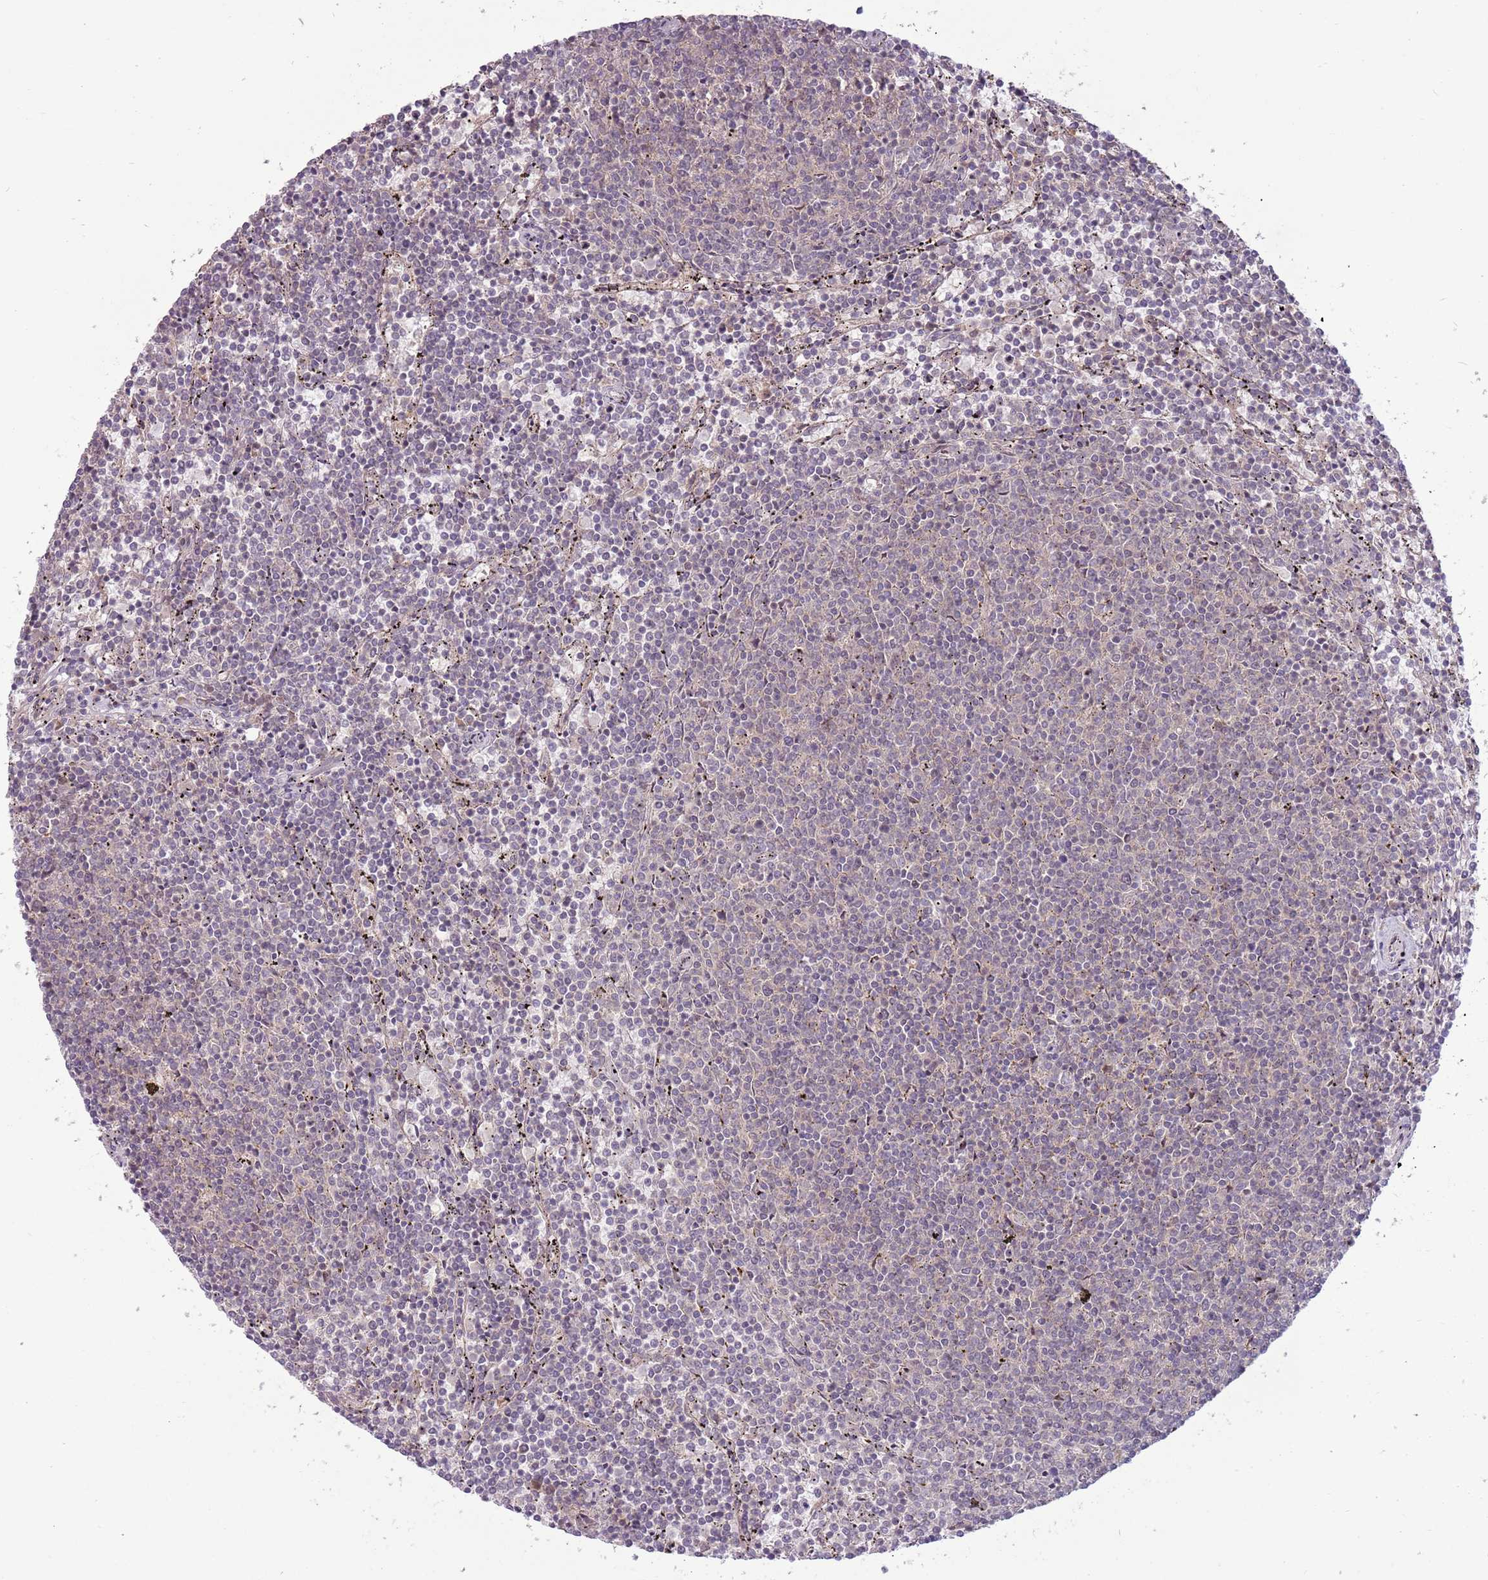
{"staining": {"intensity": "negative", "quantity": "none", "location": "none"}, "tissue": "lymphoma", "cell_type": "Tumor cells", "image_type": "cancer", "snomed": [{"axis": "morphology", "description": "Malignant lymphoma, non-Hodgkin's type, Low grade"}, {"axis": "topography", "description": "Spleen"}], "caption": "The IHC photomicrograph has no significant expression in tumor cells of lymphoma tissue.", "gene": "ADAMTS3", "patient": {"sex": "female", "age": 50}}